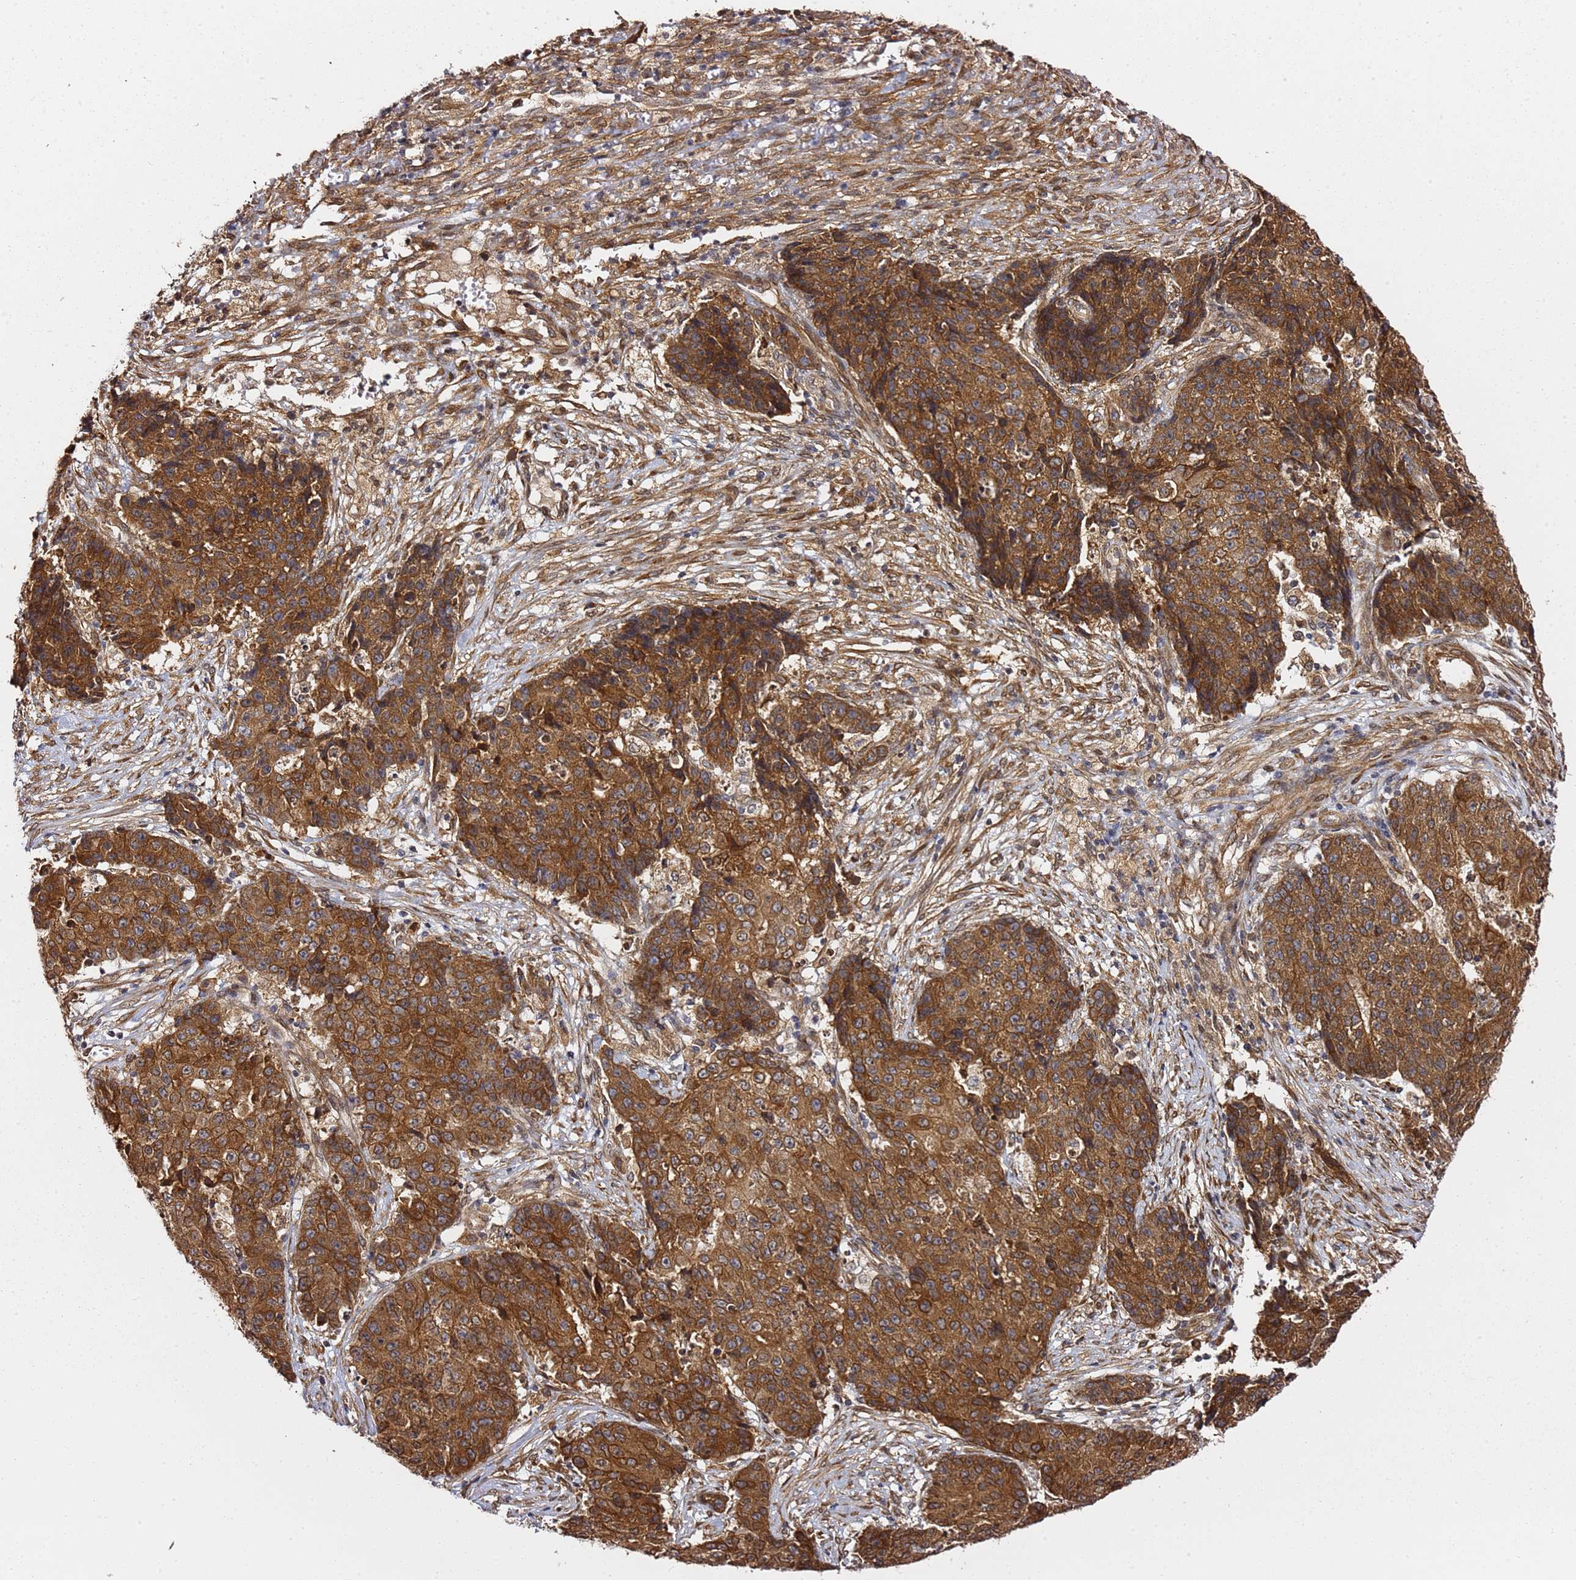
{"staining": {"intensity": "strong", "quantity": ">75%", "location": "cytoplasmic/membranous"}, "tissue": "ovarian cancer", "cell_type": "Tumor cells", "image_type": "cancer", "snomed": [{"axis": "morphology", "description": "Carcinoma, endometroid"}, {"axis": "topography", "description": "Ovary"}], "caption": "Brown immunohistochemical staining in endometroid carcinoma (ovarian) demonstrates strong cytoplasmic/membranous expression in about >75% of tumor cells.", "gene": "PRKAB2", "patient": {"sex": "female", "age": 42}}